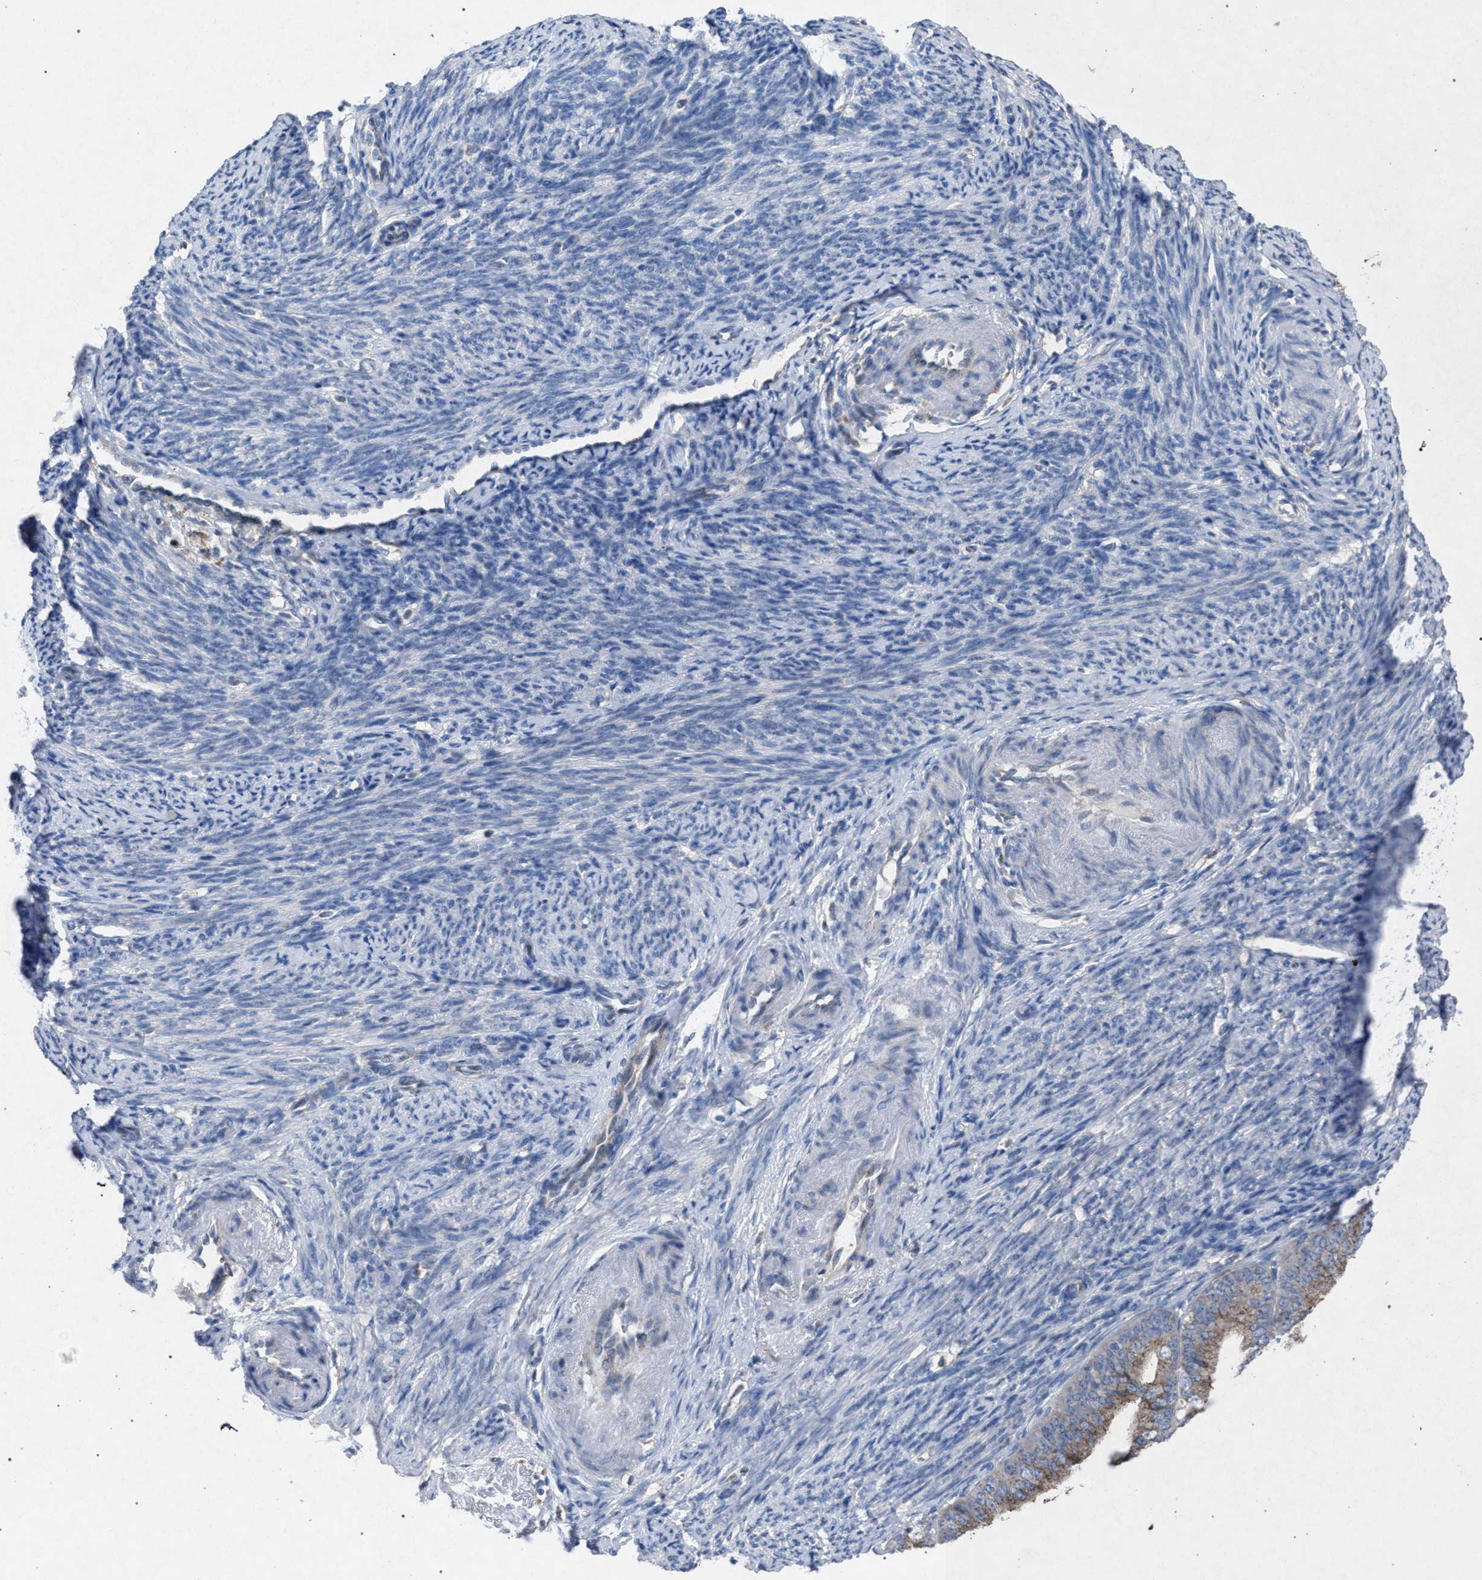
{"staining": {"intensity": "moderate", "quantity": ">75%", "location": "cytoplasmic/membranous"}, "tissue": "endometrial cancer", "cell_type": "Tumor cells", "image_type": "cancer", "snomed": [{"axis": "morphology", "description": "Adenocarcinoma, NOS"}, {"axis": "topography", "description": "Endometrium"}], "caption": "There is medium levels of moderate cytoplasmic/membranous positivity in tumor cells of endometrial adenocarcinoma, as demonstrated by immunohistochemical staining (brown color).", "gene": "HSD17B4", "patient": {"sex": "female", "age": 63}}